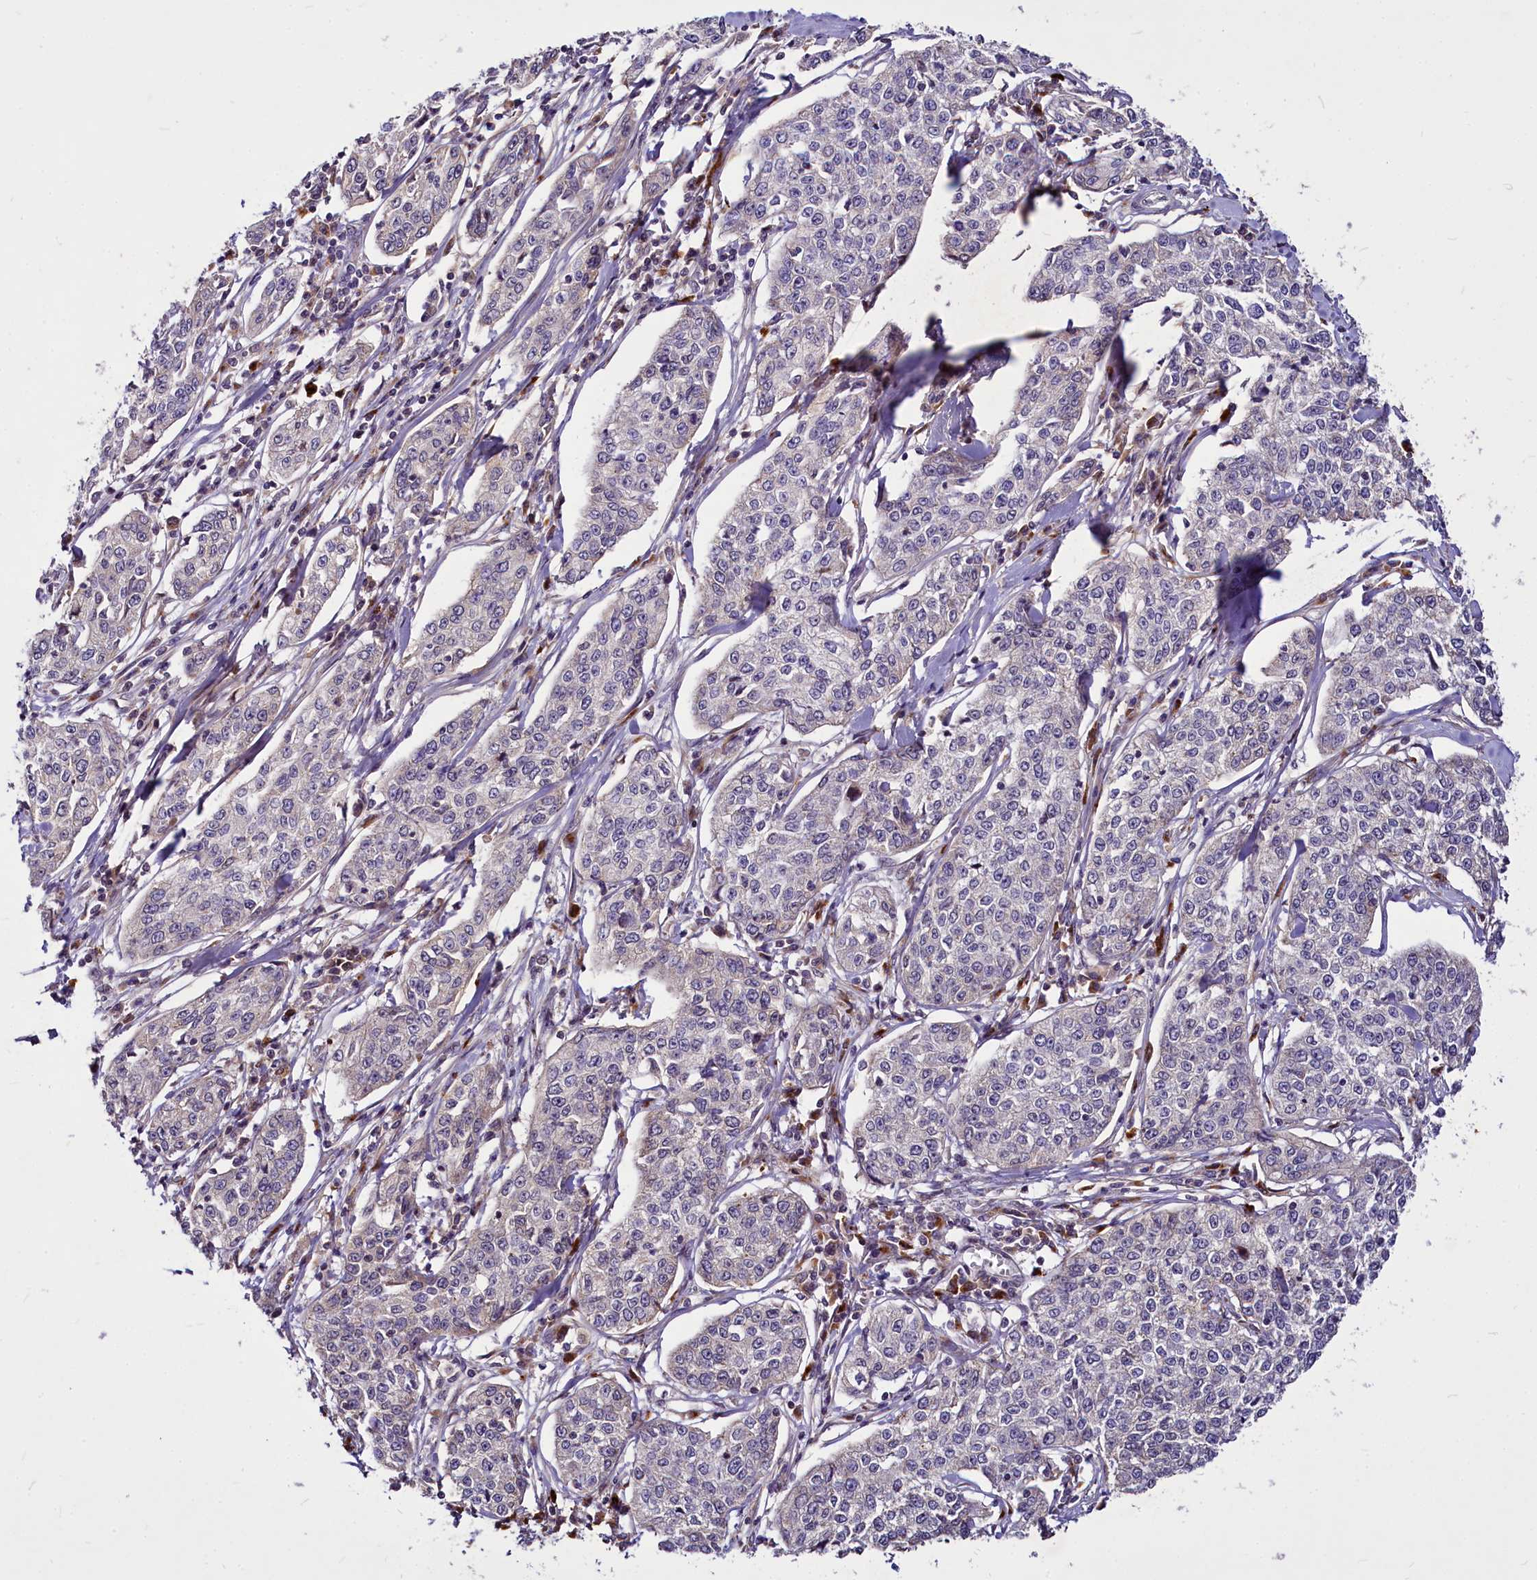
{"staining": {"intensity": "negative", "quantity": "none", "location": "none"}, "tissue": "cervical cancer", "cell_type": "Tumor cells", "image_type": "cancer", "snomed": [{"axis": "morphology", "description": "Squamous cell carcinoma, NOS"}, {"axis": "topography", "description": "Cervix"}], "caption": "Immunohistochemistry image of human squamous cell carcinoma (cervical) stained for a protein (brown), which shows no positivity in tumor cells.", "gene": "C11orf86", "patient": {"sex": "female", "age": 35}}